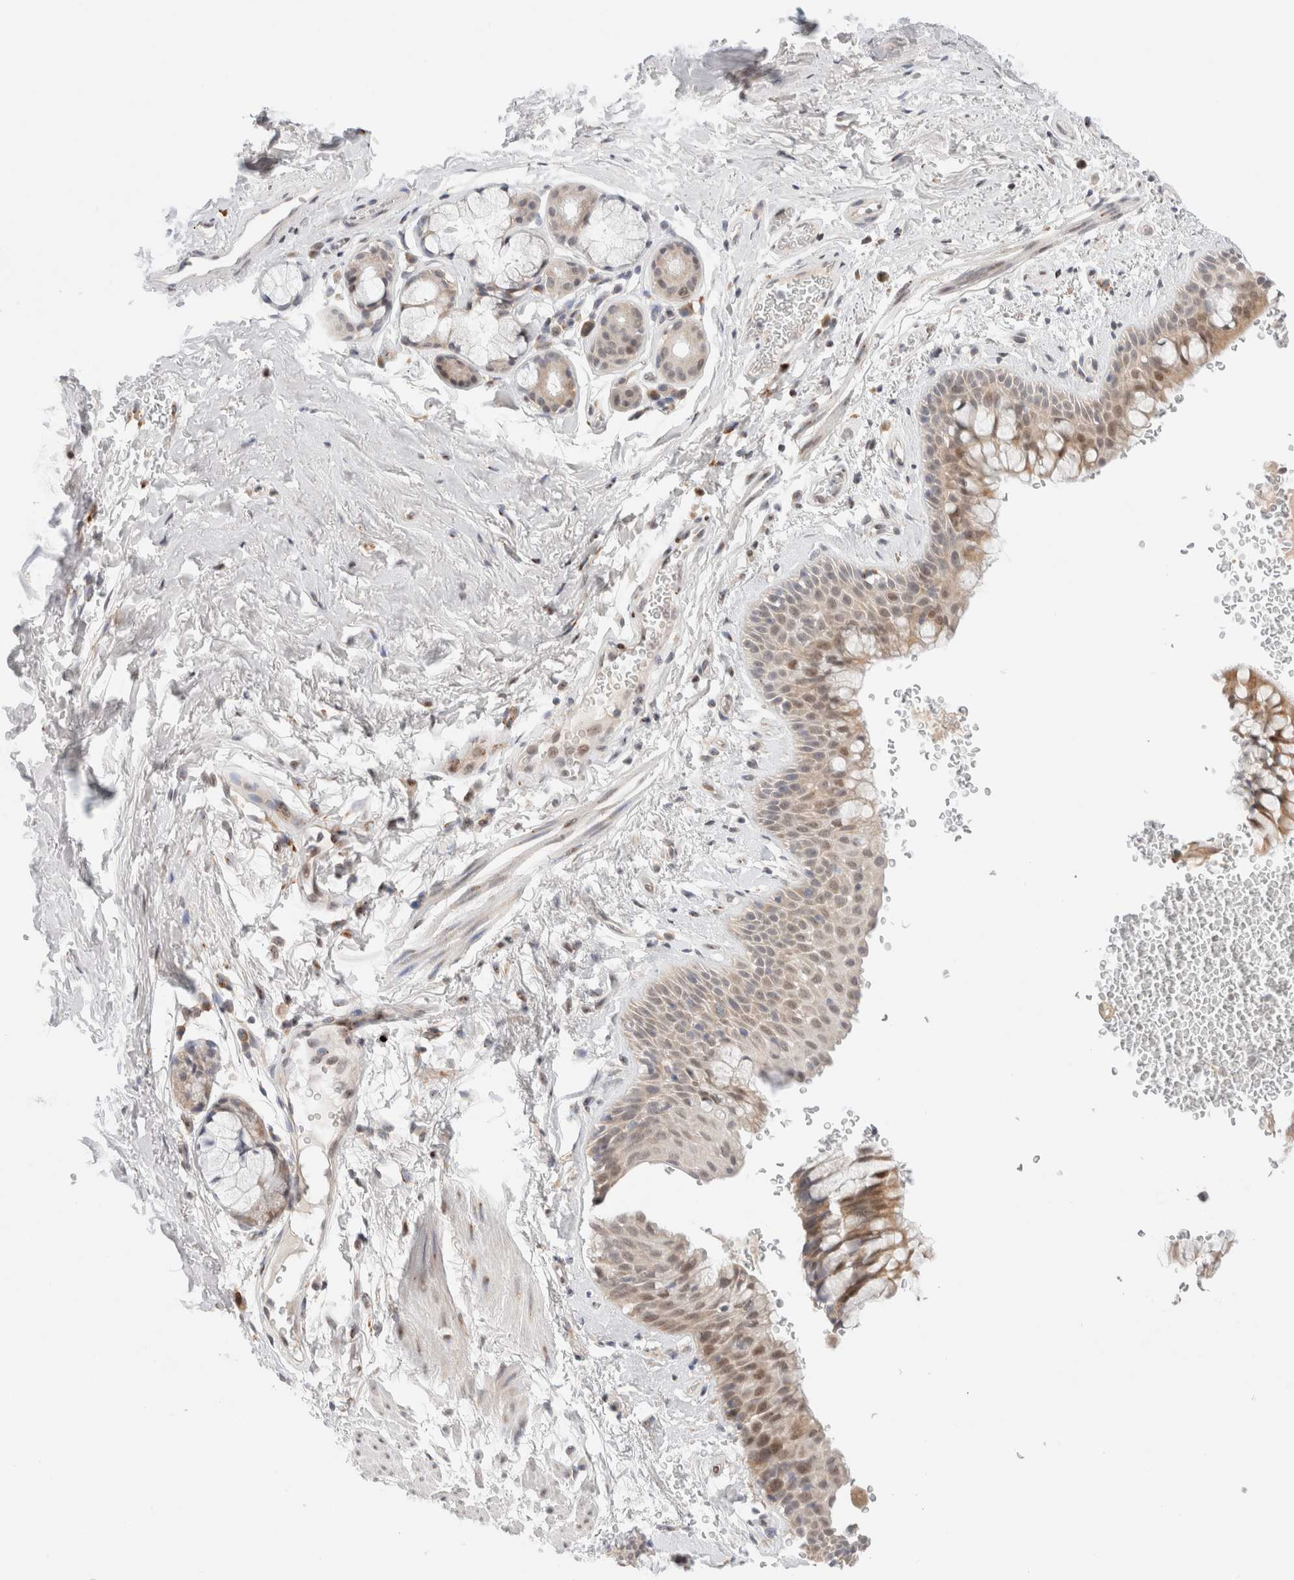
{"staining": {"intensity": "moderate", "quantity": ">75%", "location": "cytoplasmic/membranous,nuclear"}, "tissue": "bronchus", "cell_type": "Respiratory epithelial cells", "image_type": "normal", "snomed": [{"axis": "morphology", "description": "Normal tissue, NOS"}, {"axis": "topography", "description": "Cartilage tissue"}, {"axis": "topography", "description": "Bronchus"}], "caption": "Protein staining reveals moderate cytoplasmic/membranous,nuclear staining in approximately >75% of respiratory epithelial cells in benign bronchus.", "gene": "ERI3", "patient": {"sex": "female", "age": 53}}